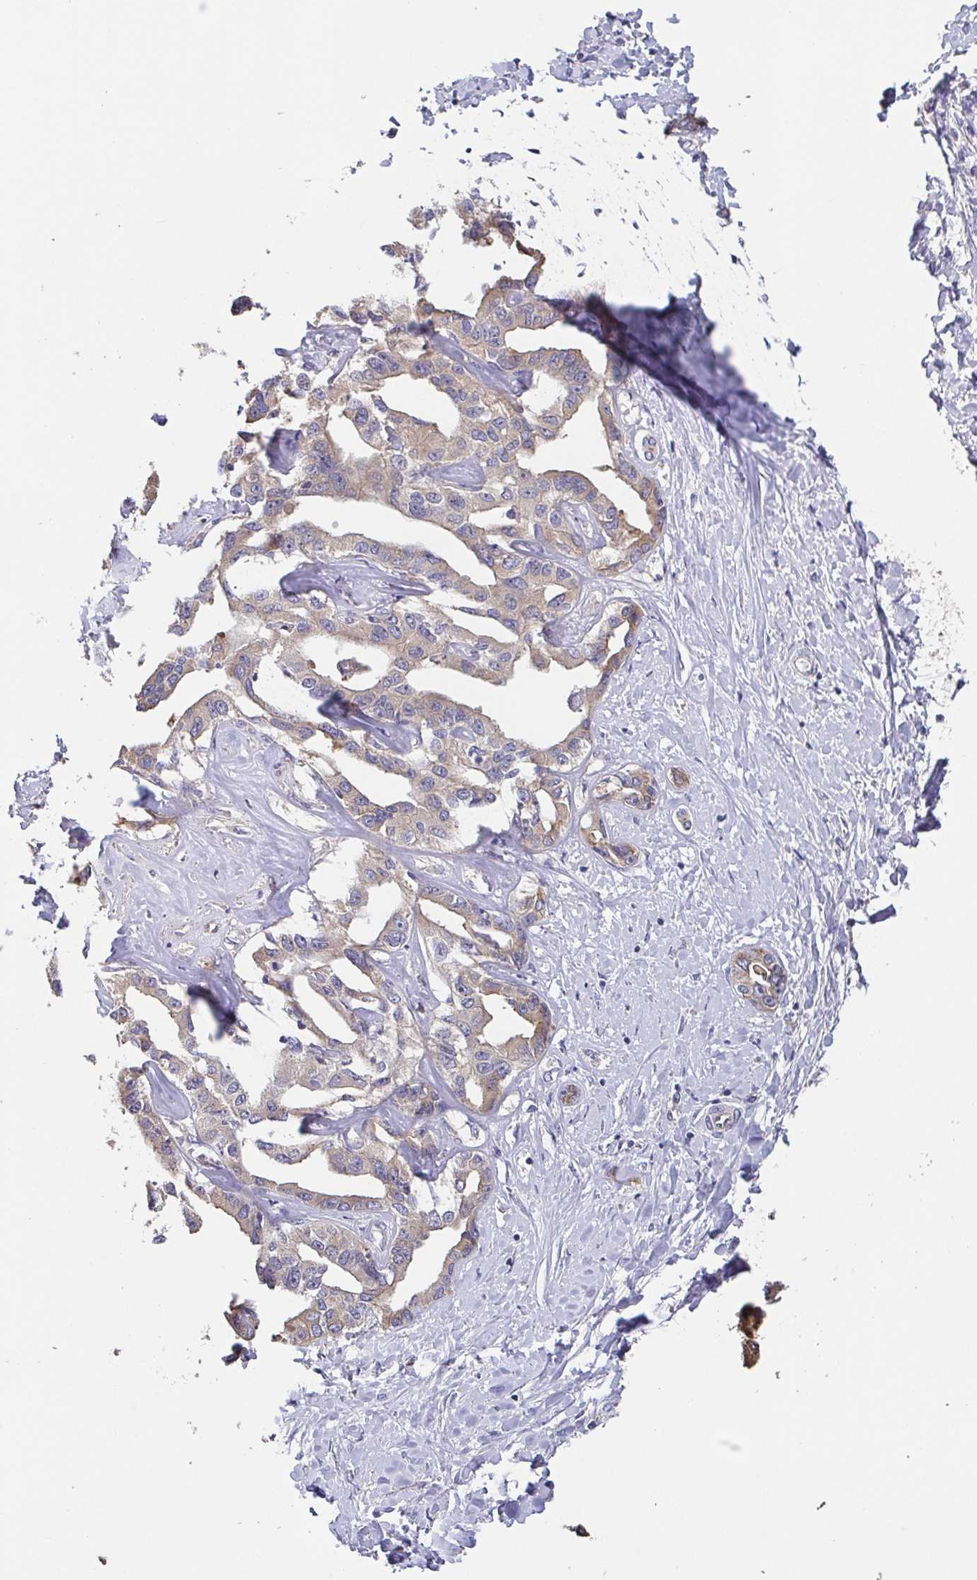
{"staining": {"intensity": "weak", "quantity": "25%-75%", "location": "cytoplasmic/membranous"}, "tissue": "liver cancer", "cell_type": "Tumor cells", "image_type": "cancer", "snomed": [{"axis": "morphology", "description": "Cholangiocarcinoma"}, {"axis": "topography", "description": "Liver"}], "caption": "DAB (3,3'-diaminobenzidine) immunohistochemical staining of cholangiocarcinoma (liver) displays weak cytoplasmic/membranous protein expression in about 25%-75% of tumor cells. (Stains: DAB in brown, nuclei in blue, Microscopy: brightfield microscopy at high magnification).", "gene": "EIF3D", "patient": {"sex": "male", "age": 59}}